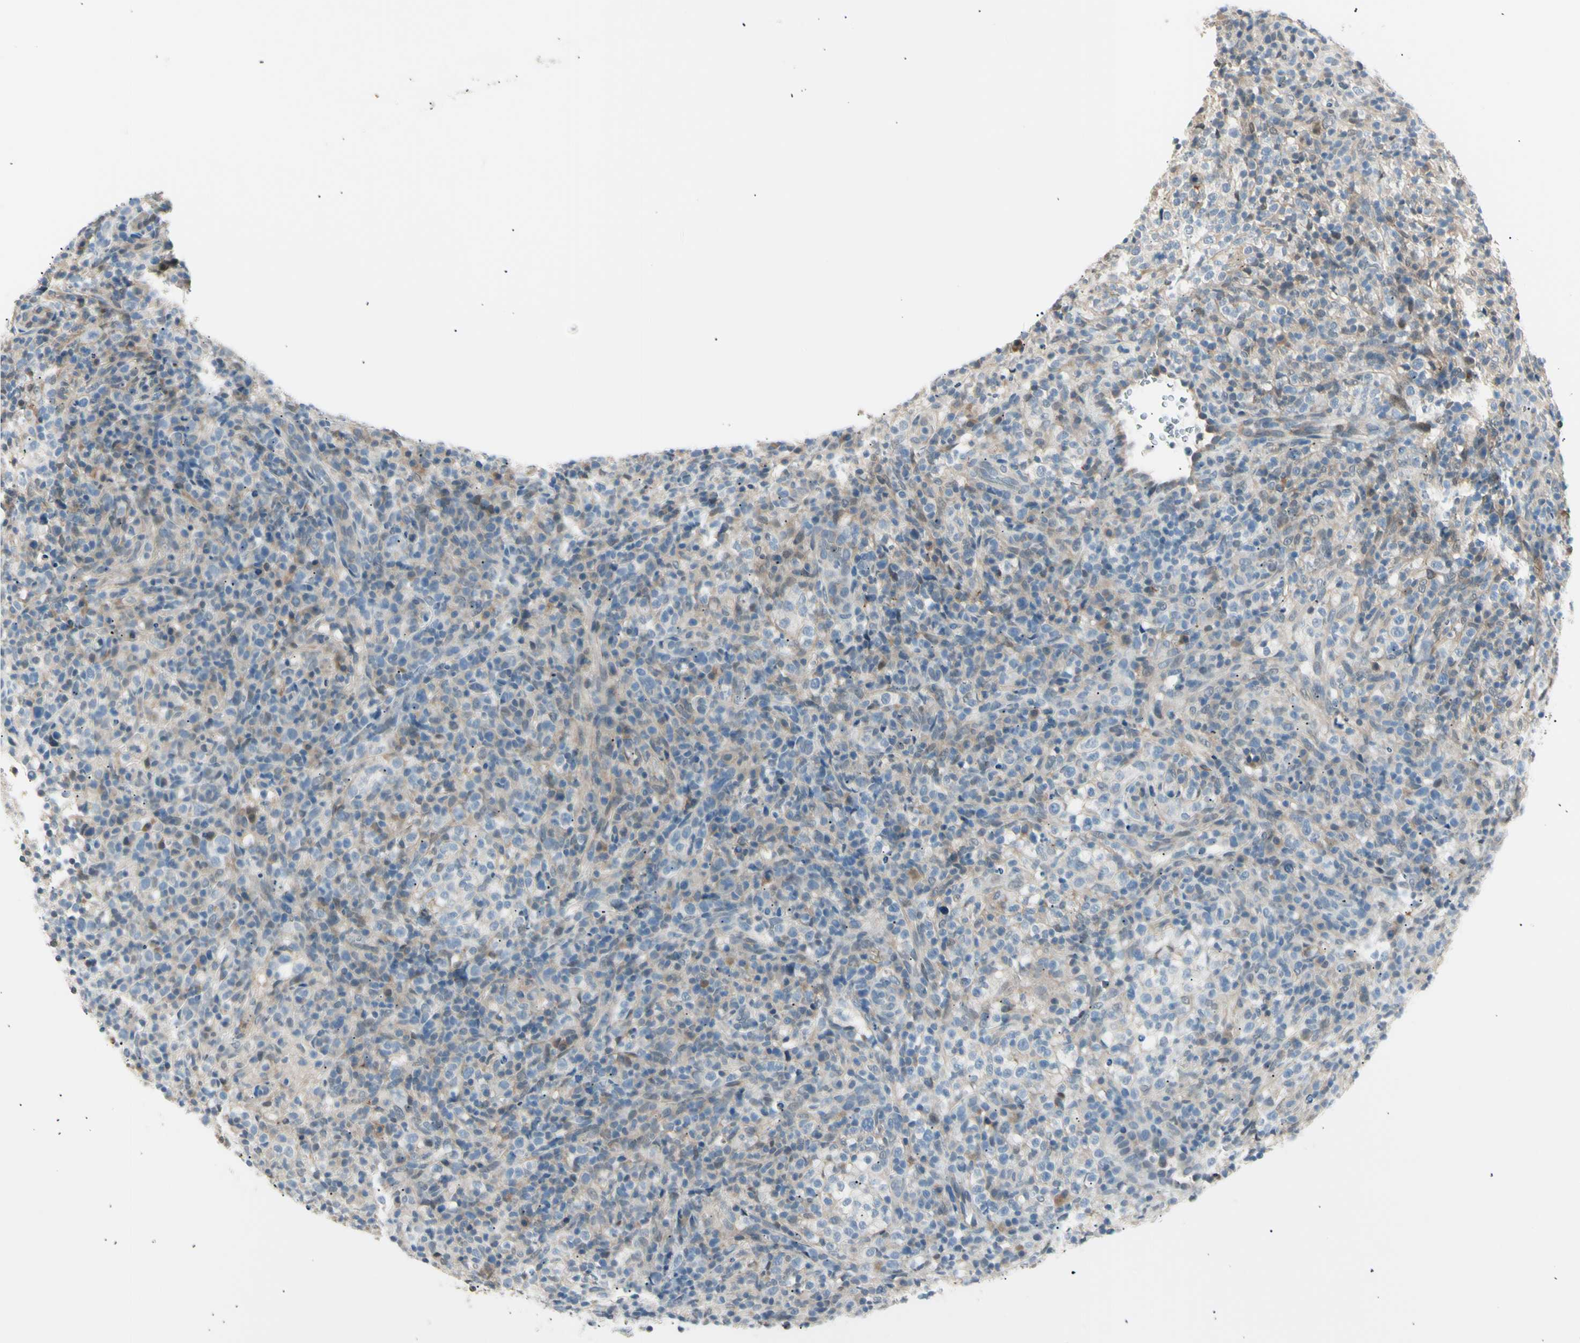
{"staining": {"intensity": "weak", "quantity": "25%-75%", "location": "cytoplasmic/membranous"}, "tissue": "lymphoma", "cell_type": "Tumor cells", "image_type": "cancer", "snomed": [{"axis": "morphology", "description": "Malignant lymphoma, non-Hodgkin's type, High grade"}, {"axis": "topography", "description": "Lymph node"}], "caption": "Lymphoma stained for a protein (brown) demonstrates weak cytoplasmic/membranous positive staining in approximately 25%-75% of tumor cells.", "gene": "LHPP", "patient": {"sex": "female", "age": 76}}